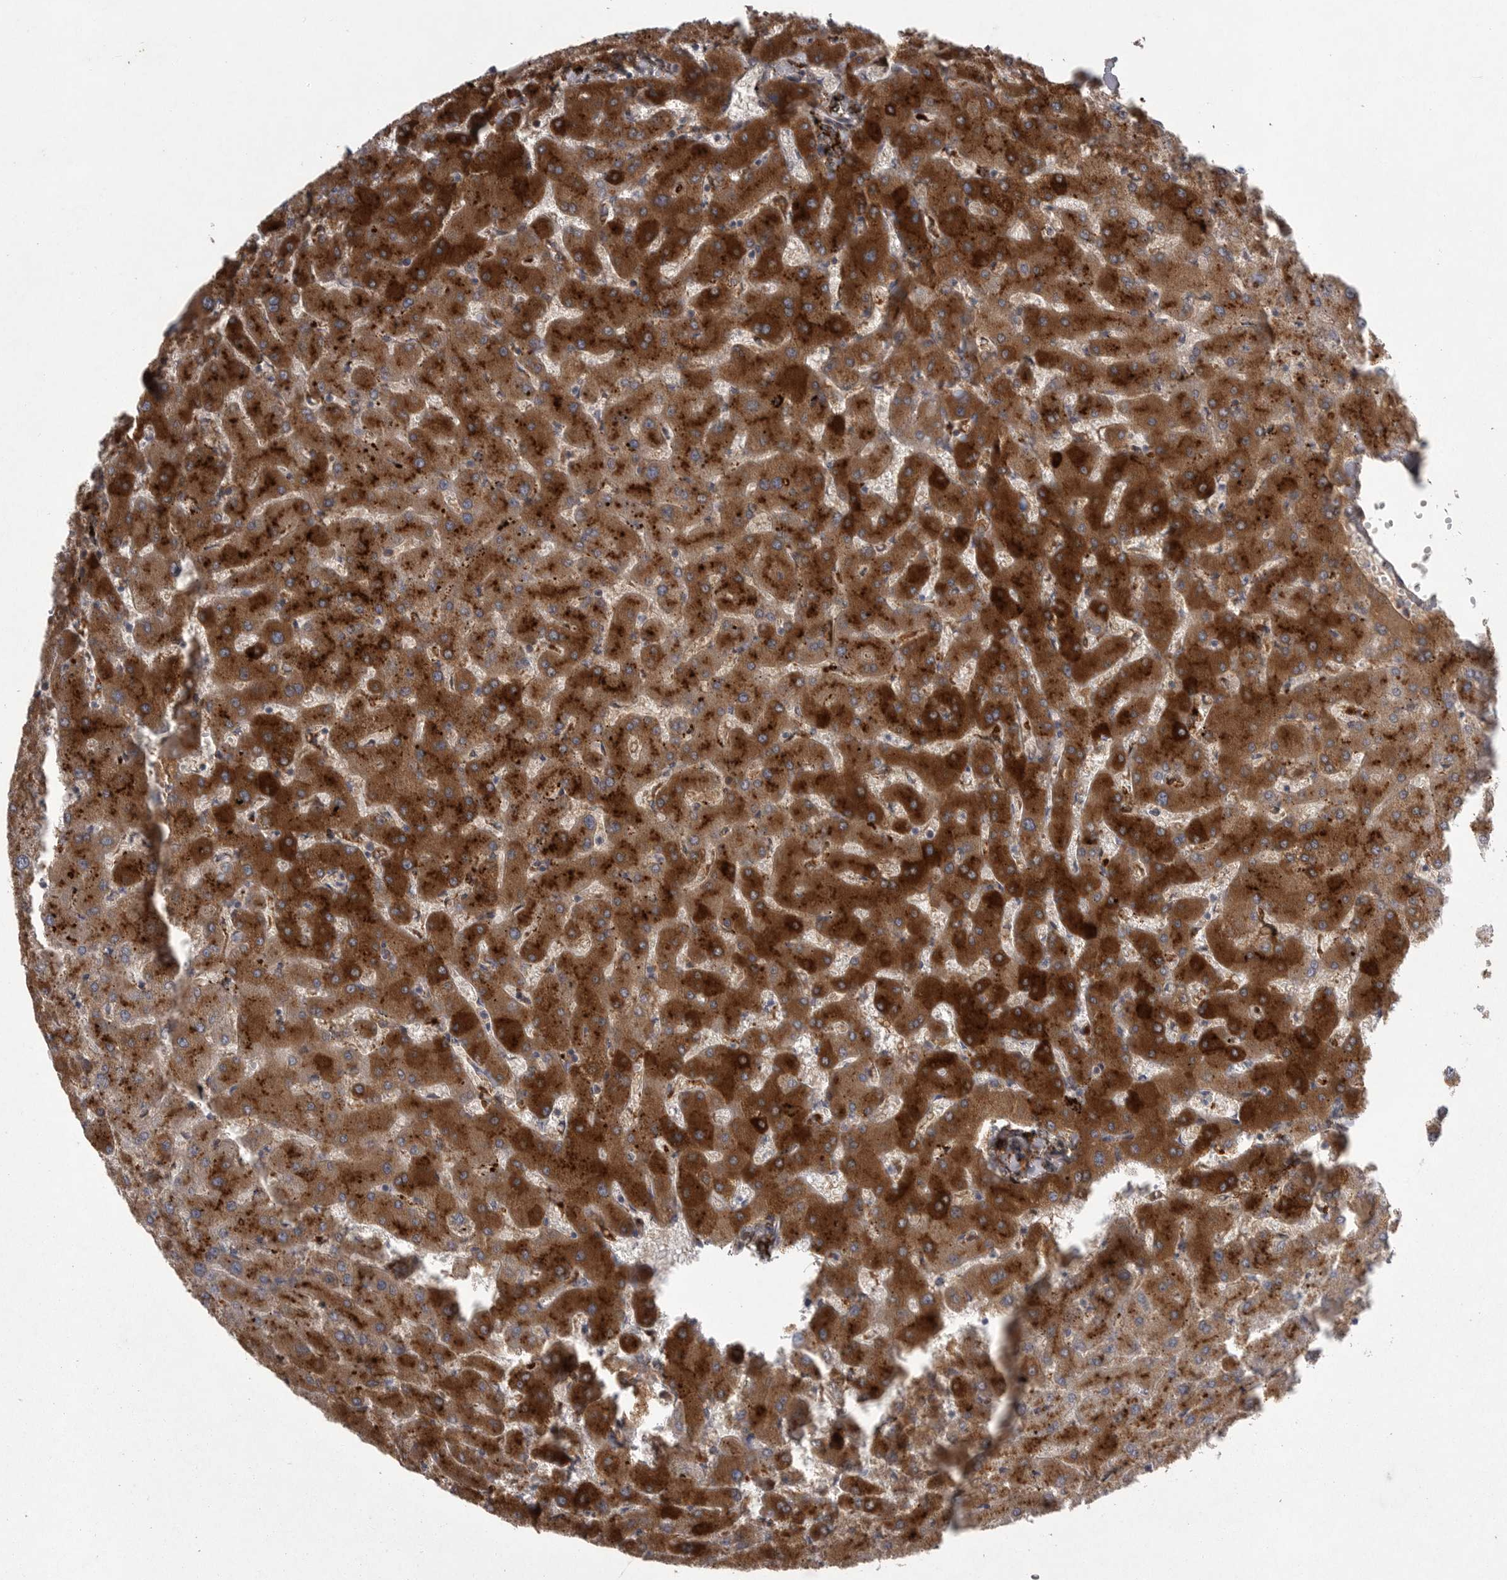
{"staining": {"intensity": "negative", "quantity": "none", "location": "none"}, "tissue": "liver", "cell_type": "Cholangiocytes", "image_type": "normal", "snomed": [{"axis": "morphology", "description": "Normal tissue, NOS"}, {"axis": "topography", "description": "Liver"}], "caption": "Cholangiocytes show no significant protein staining in normal liver. (DAB immunohistochemistry, high magnification).", "gene": "CRP", "patient": {"sex": "female", "age": 63}}